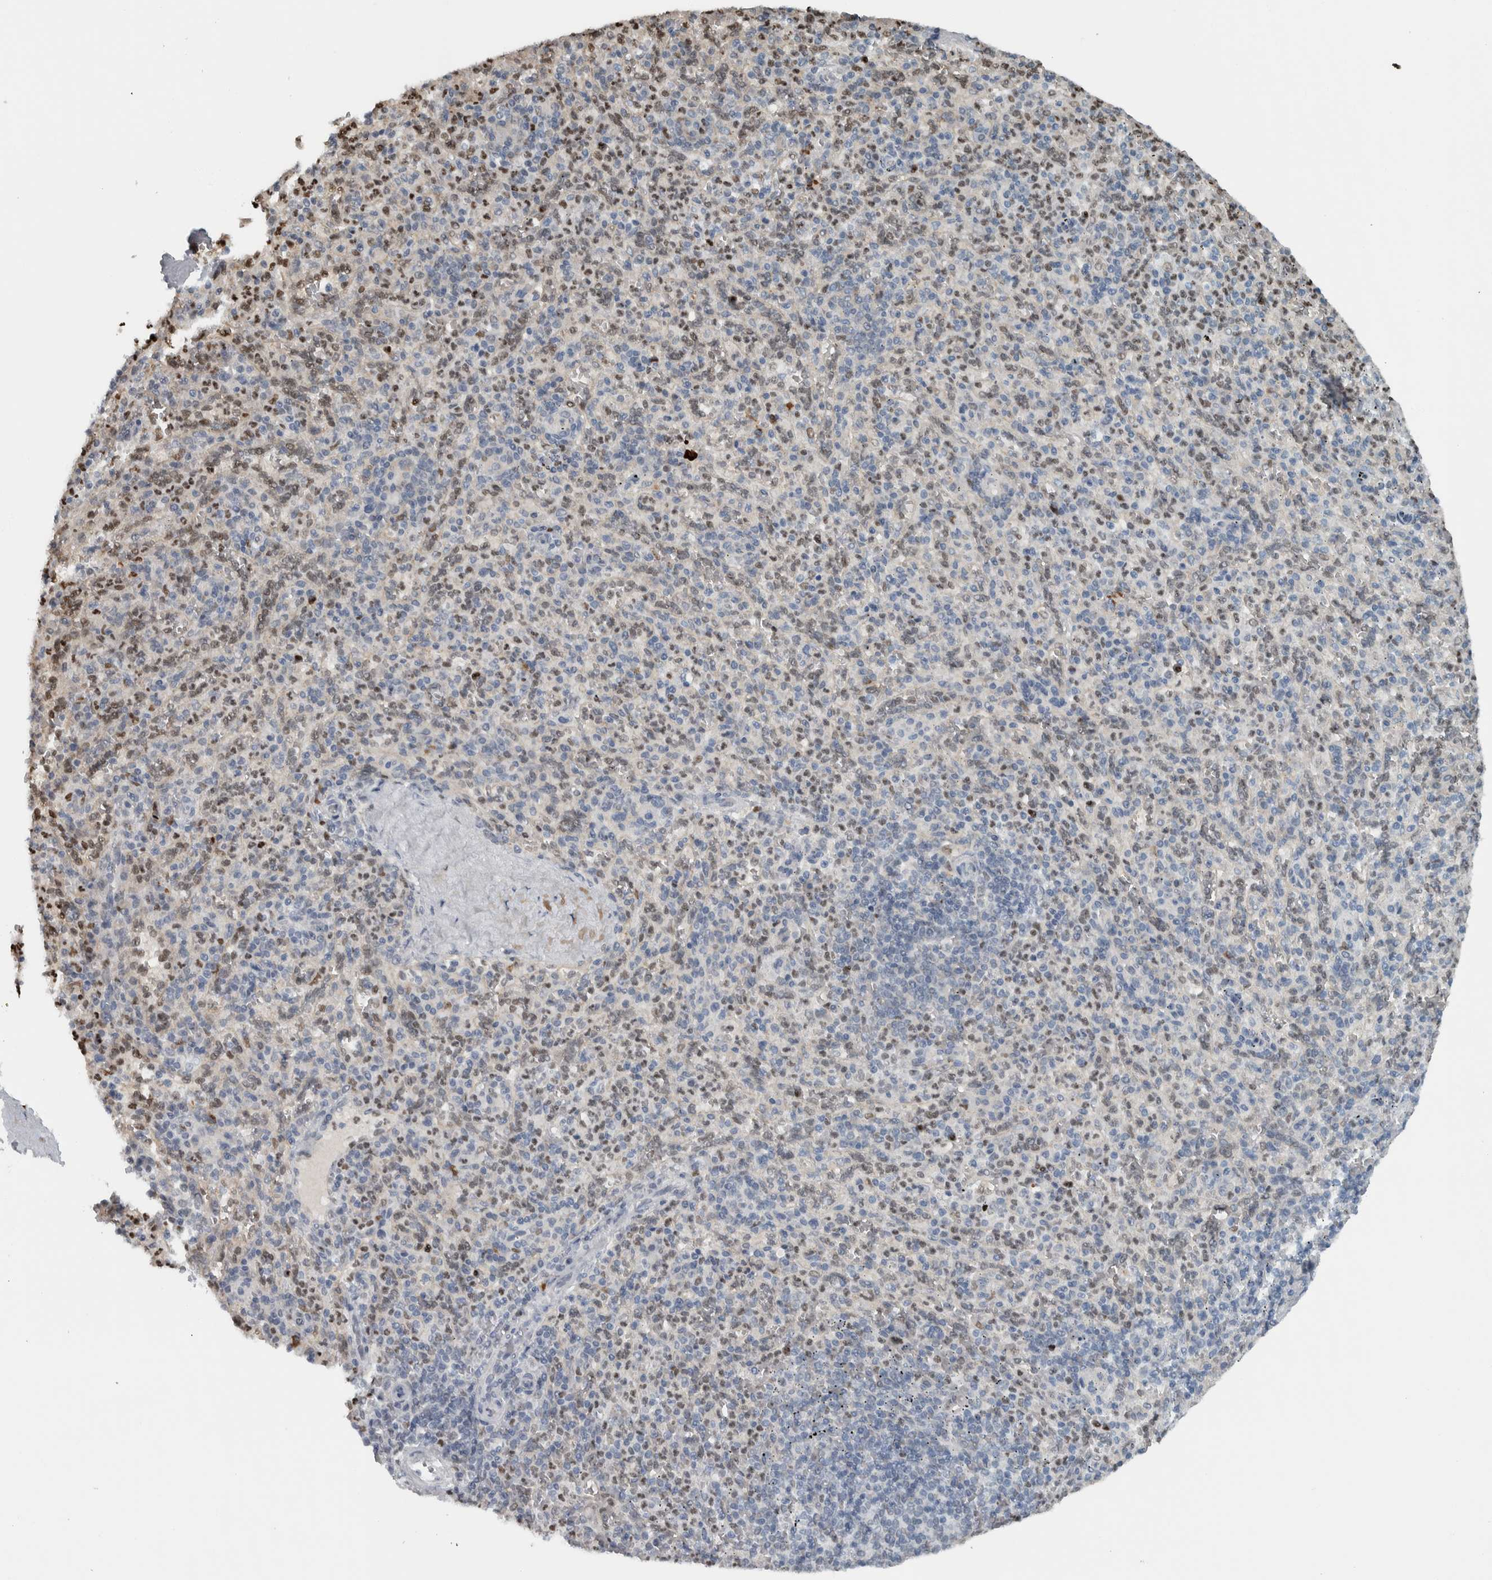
{"staining": {"intensity": "weak", "quantity": "25%-75%", "location": "nuclear"}, "tissue": "spleen", "cell_type": "Cells in red pulp", "image_type": "normal", "snomed": [{"axis": "morphology", "description": "Normal tissue, NOS"}, {"axis": "topography", "description": "Spleen"}], "caption": "IHC micrograph of benign spleen: spleen stained using immunohistochemistry exhibits low levels of weak protein expression localized specifically in the nuclear of cells in red pulp, appearing as a nuclear brown color.", "gene": "ADPRM", "patient": {"sex": "male", "age": 36}}